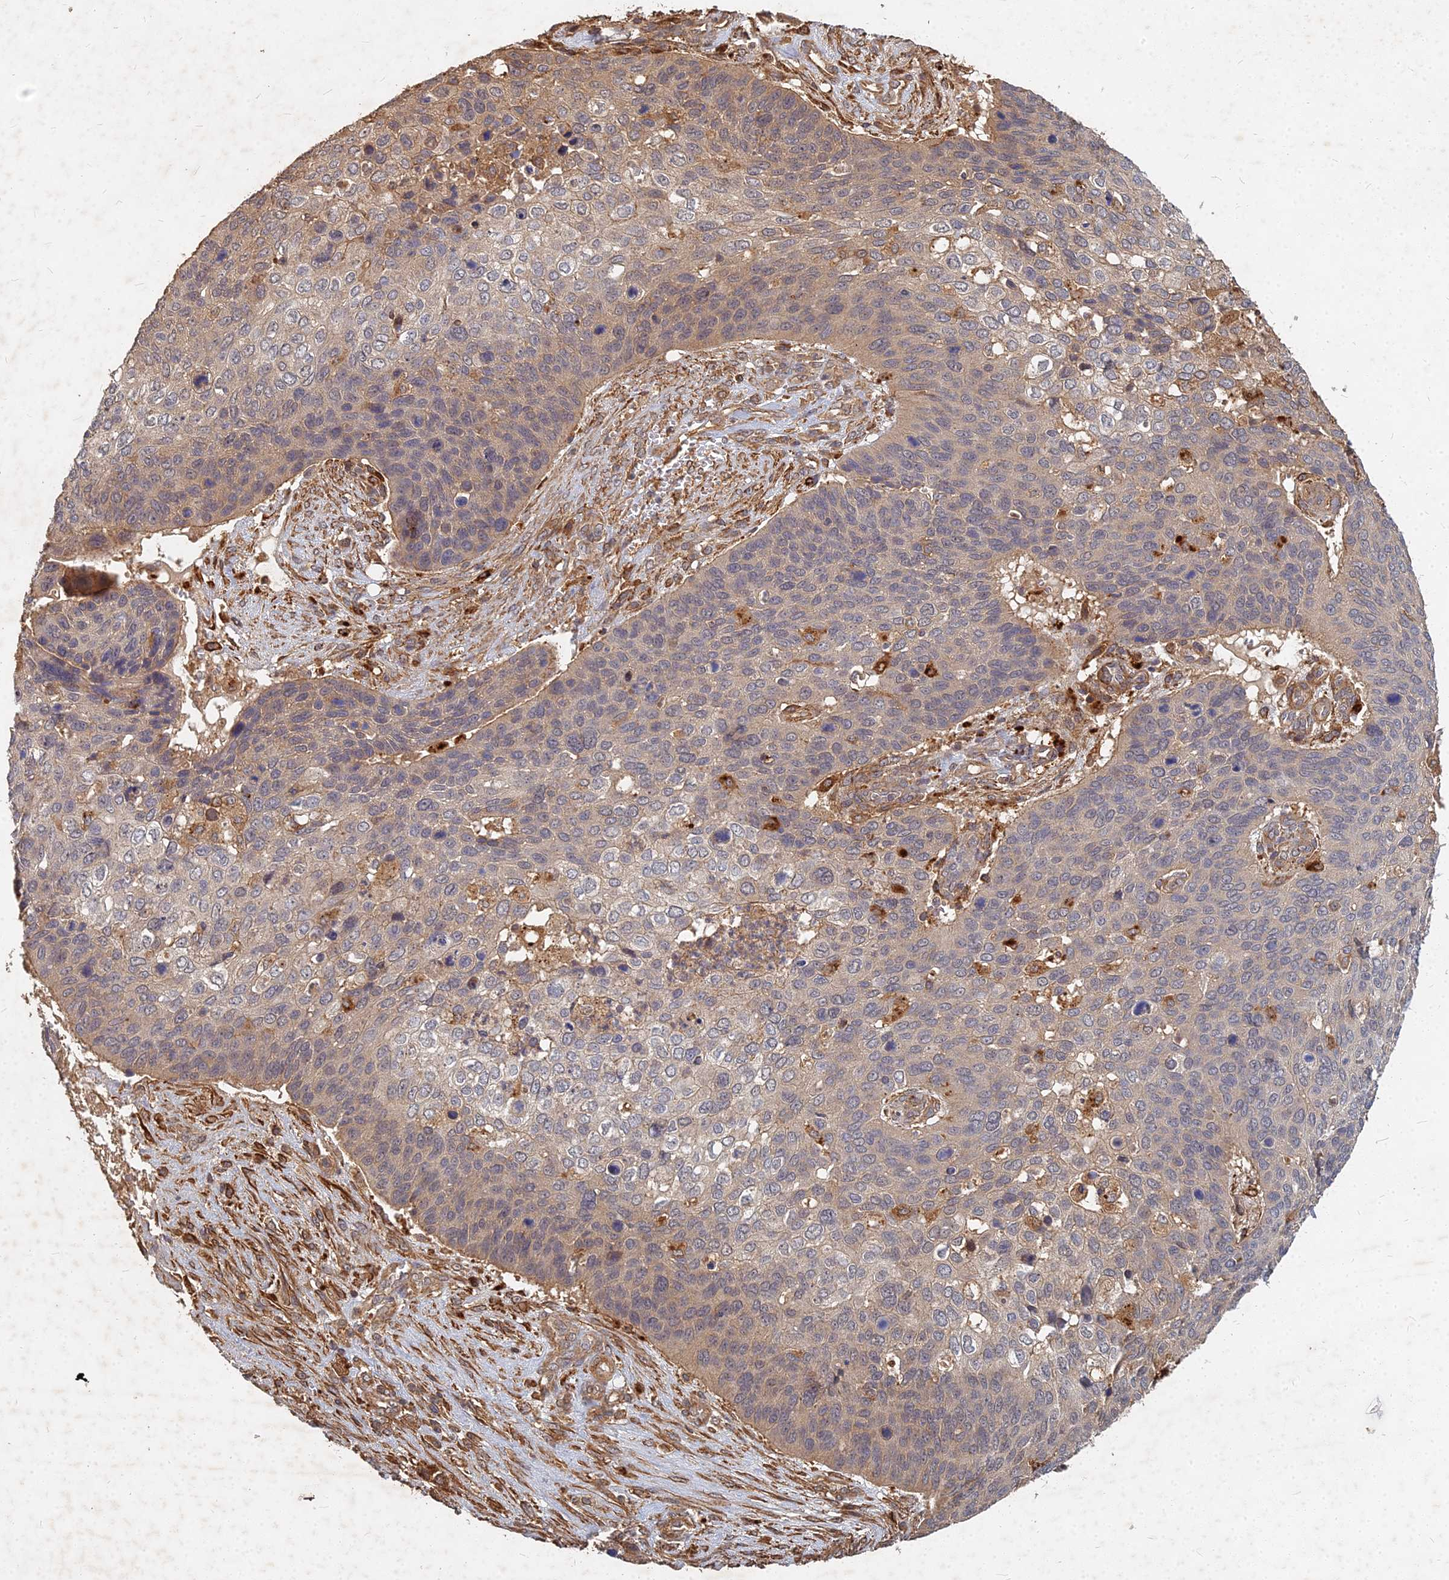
{"staining": {"intensity": "weak", "quantity": "<25%", "location": "cytoplasmic/membranous"}, "tissue": "skin cancer", "cell_type": "Tumor cells", "image_type": "cancer", "snomed": [{"axis": "morphology", "description": "Basal cell carcinoma"}, {"axis": "topography", "description": "Skin"}], "caption": "Immunohistochemistry (IHC) of basal cell carcinoma (skin) shows no expression in tumor cells. Brightfield microscopy of immunohistochemistry stained with DAB (brown) and hematoxylin (blue), captured at high magnification.", "gene": "UBE2W", "patient": {"sex": "female", "age": 74}}